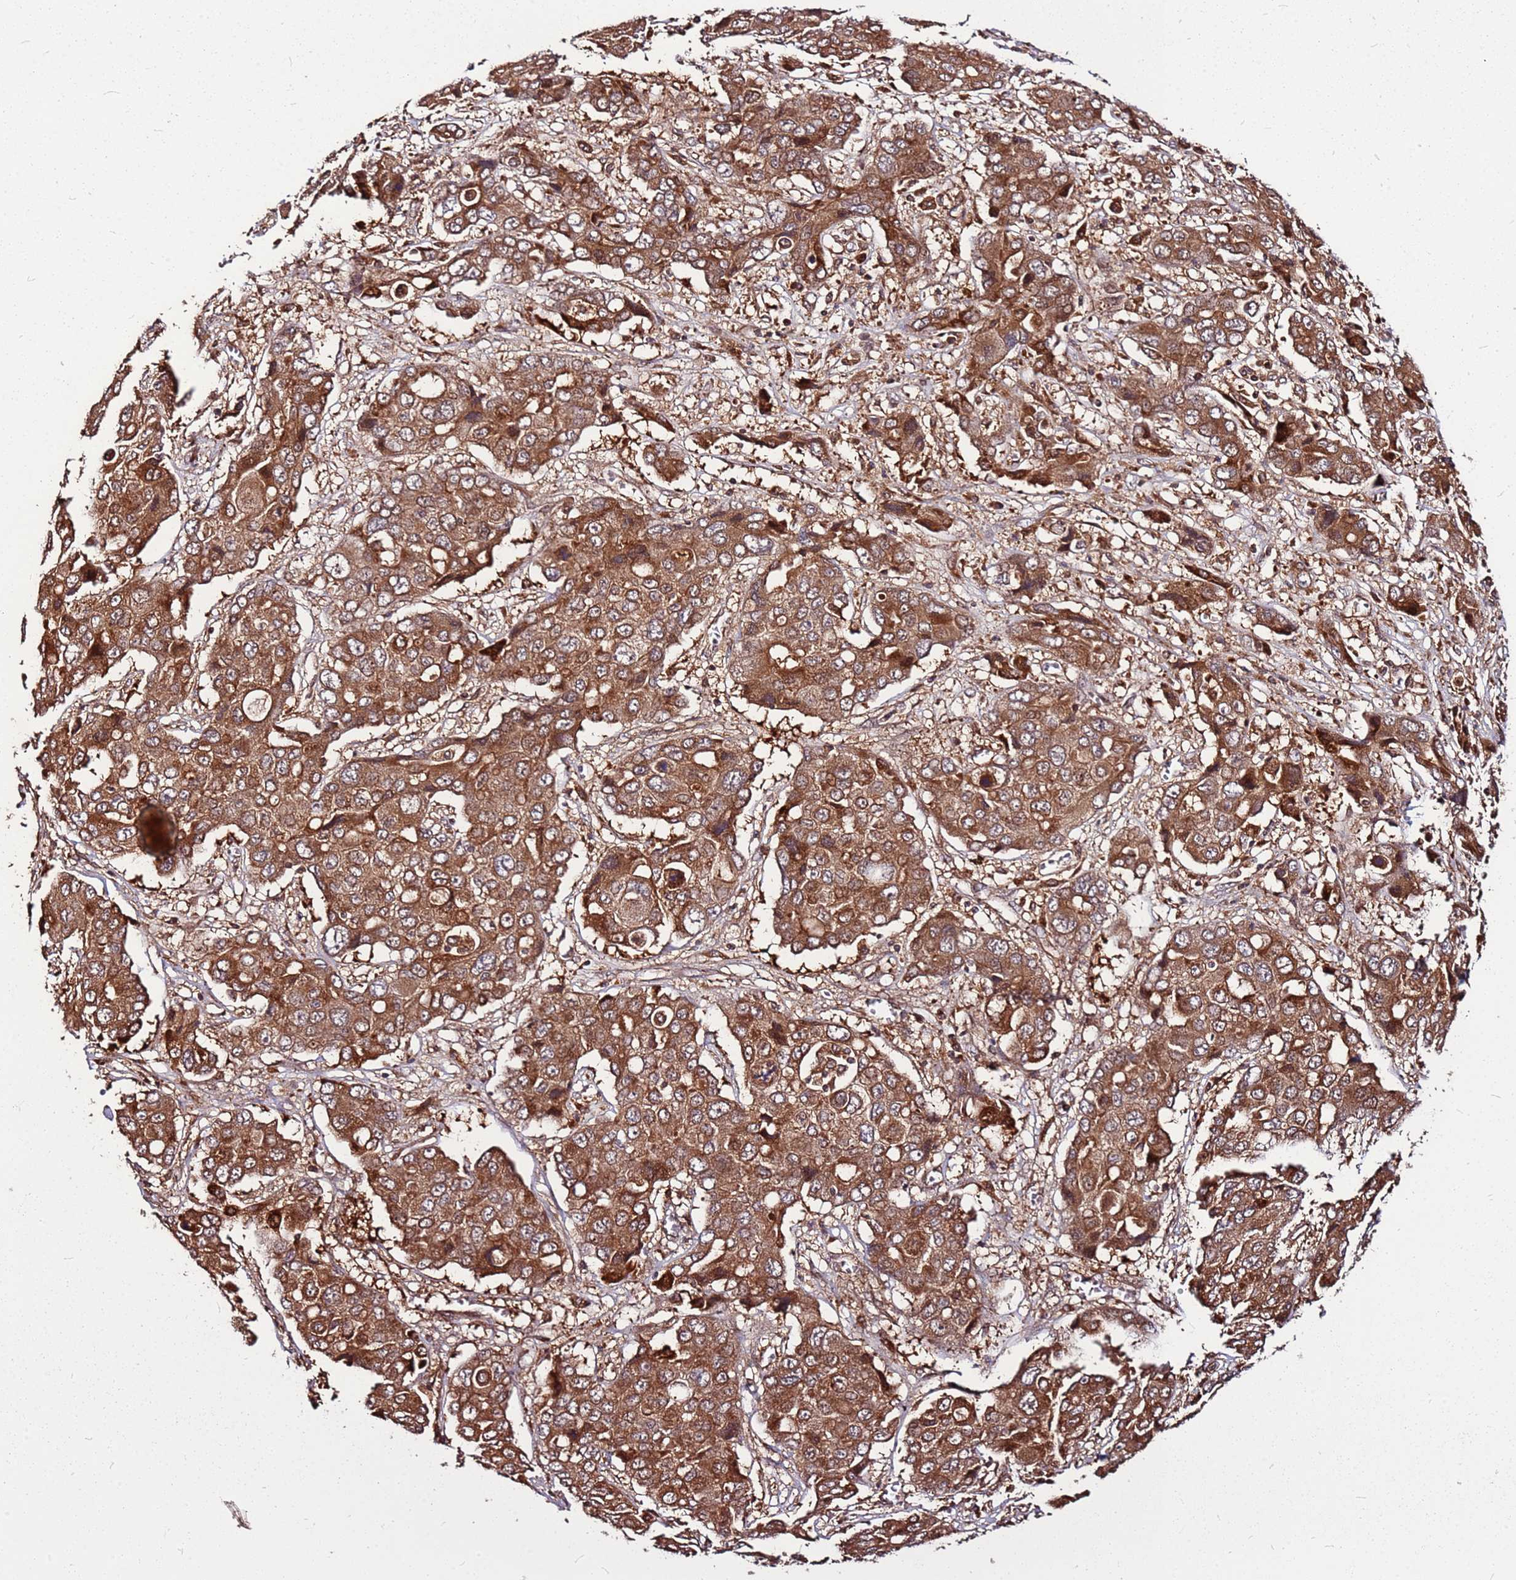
{"staining": {"intensity": "strong", "quantity": ">75%", "location": "cytoplasmic/membranous"}, "tissue": "liver cancer", "cell_type": "Tumor cells", "image_type": "cancer", "snomed": [{"axis": "morphology", "description": "Cholangiocarcinoma"}, {"axis": "topography", "description": "Liver"}], "caption": "Protein expression analysis of human liver cancer (cholangiocarcinoma) reveals strong cytoplasmic/membranous expression in approximately >75% of tumor cells.", "gene": "LYPLAL1", "patient": {"sex": "male", "age": 67}}